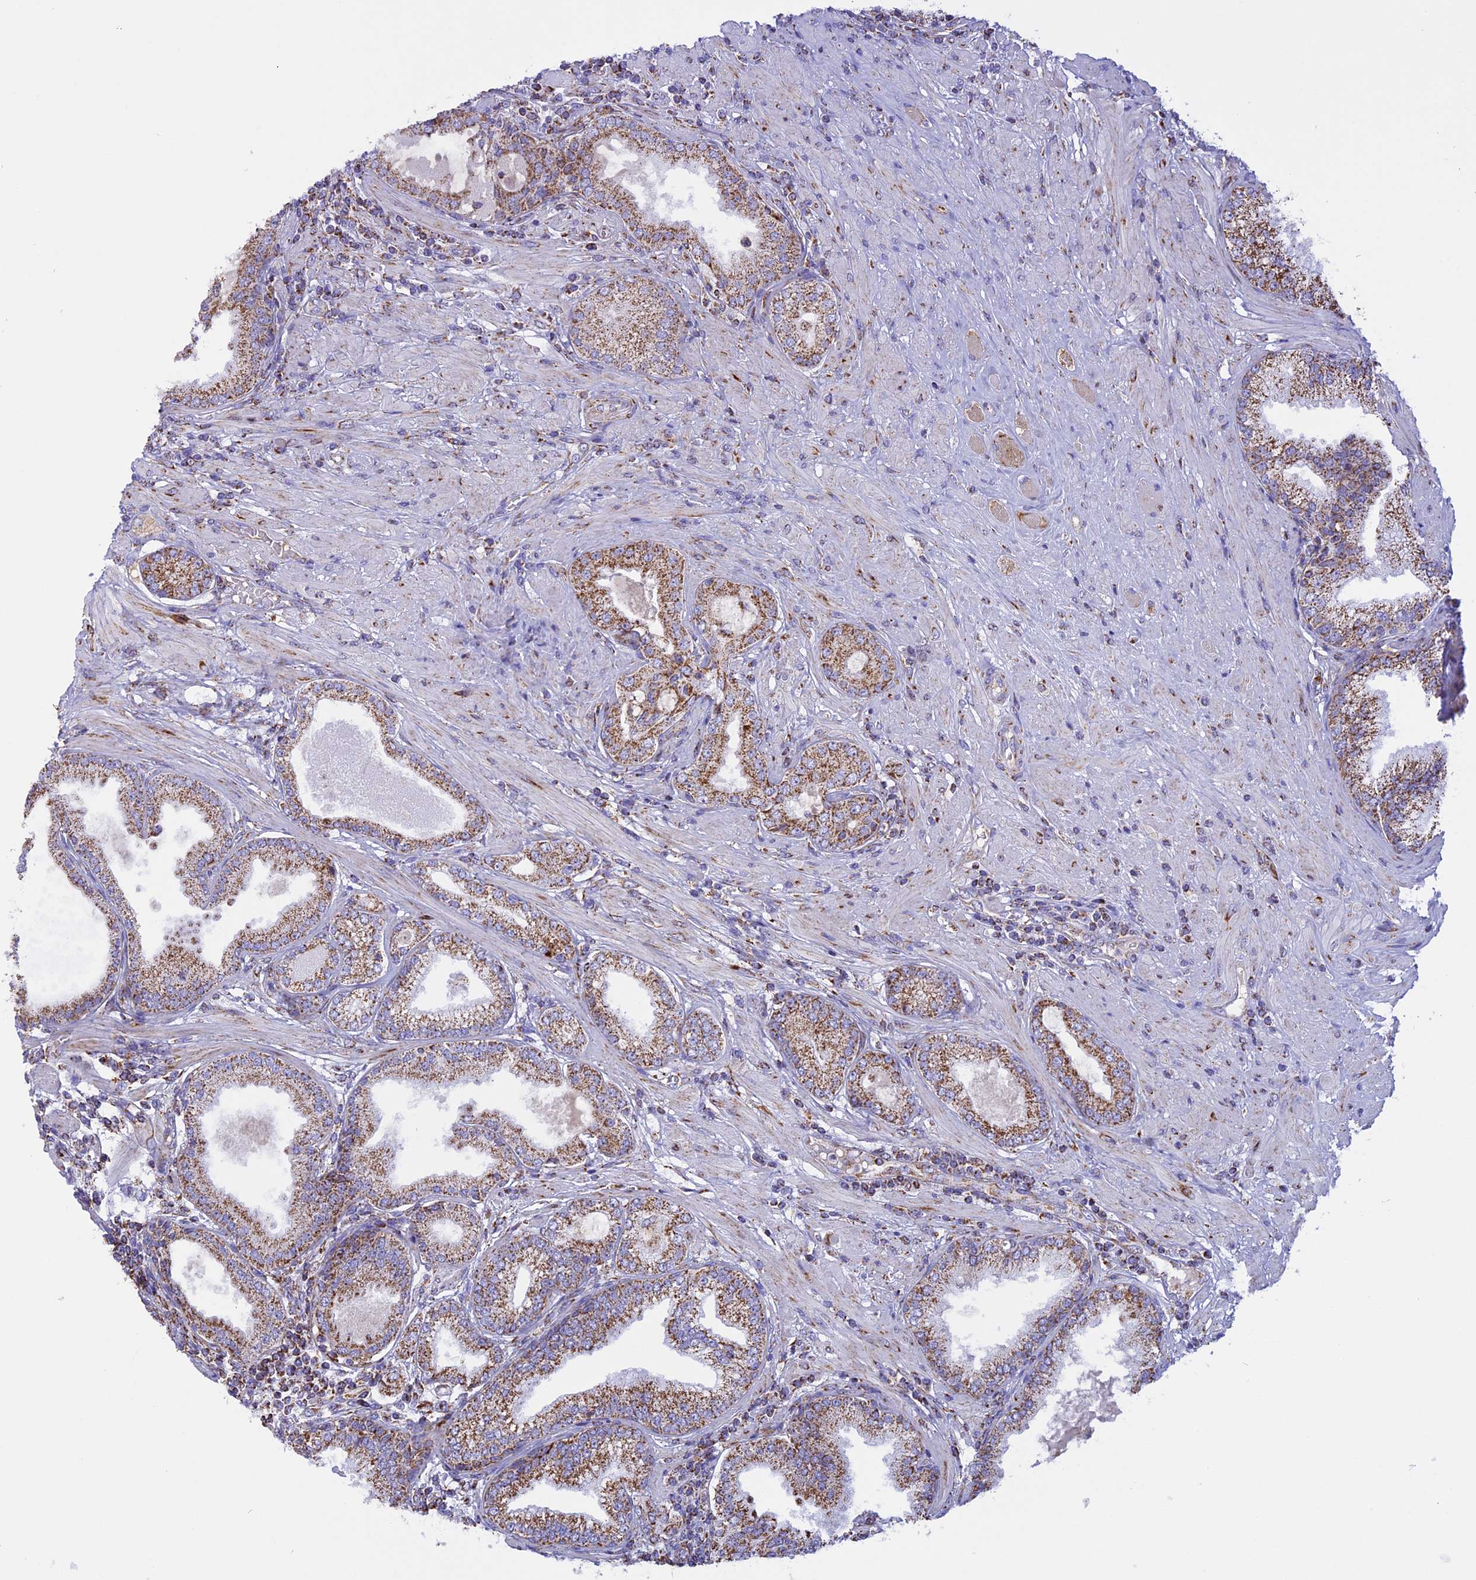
{"staining": {"intensity": "strong", "quantity": ">75%", "location": "cytoplasmic/membranous"}, "tissue": "prostate cancer", "cell_type": "Tumor cells", "image_type": "cancer", "snomed": [{"axis": "morphology", "description": "Adenocarcinoma, High grade"}, {"axis": "topography", "description": "Prostate"}], "caption": "The micrograph exhibits immunohistochemical staining of high-grade adenocarcinoma (prostate). There is strong cytoplasmic/membranous staining is identified in about >75% of tumor cells. The staining was performed using DAB to visualize the protein expression in brown, while the nuclei were stained in blue with hematoxylin (Magnification: 20x).", "gene": "KCNG1", "patient": {"sex": "male", "age": 71}}